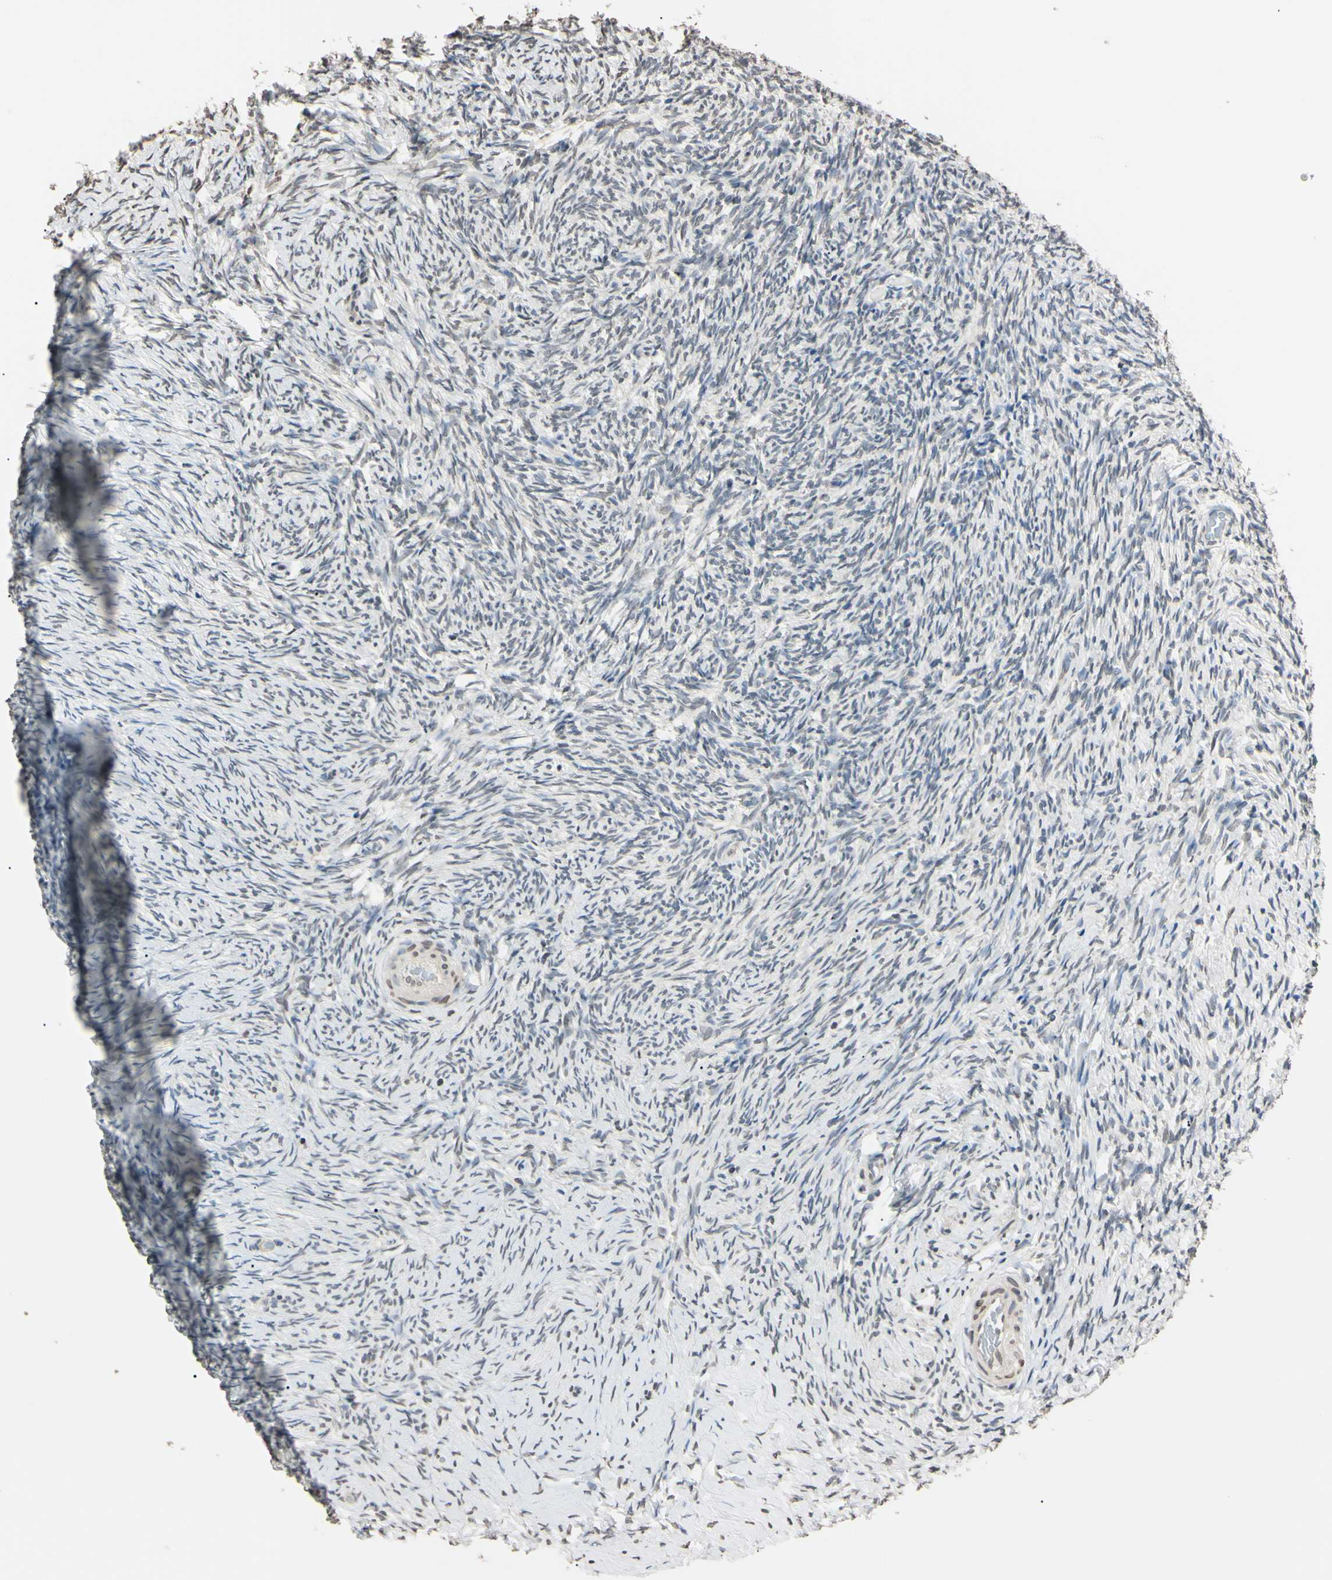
{"staining": {"intensity": "weak", "quantity": "<25%", "location": "nuclear"}, "tissue": "ovary", "cell_type": "Ovarian stroma cells", "image_type": "normal", "snomed": [{"axis": "morphology", "description": "Normal tissue, NOS"}, {"axis": "topography", "description": "Ovary"}], "caption": "High magnification brightfield microscopy of unremarkable ovary stained with DAB (3,3'-diaminobenzidine) (brown) and counterstained with hematoxylin (blue): ovarian stroma cells show no significant expression.", "gene": "CDC45", "patient": {"sex": "female", "age": 60}}